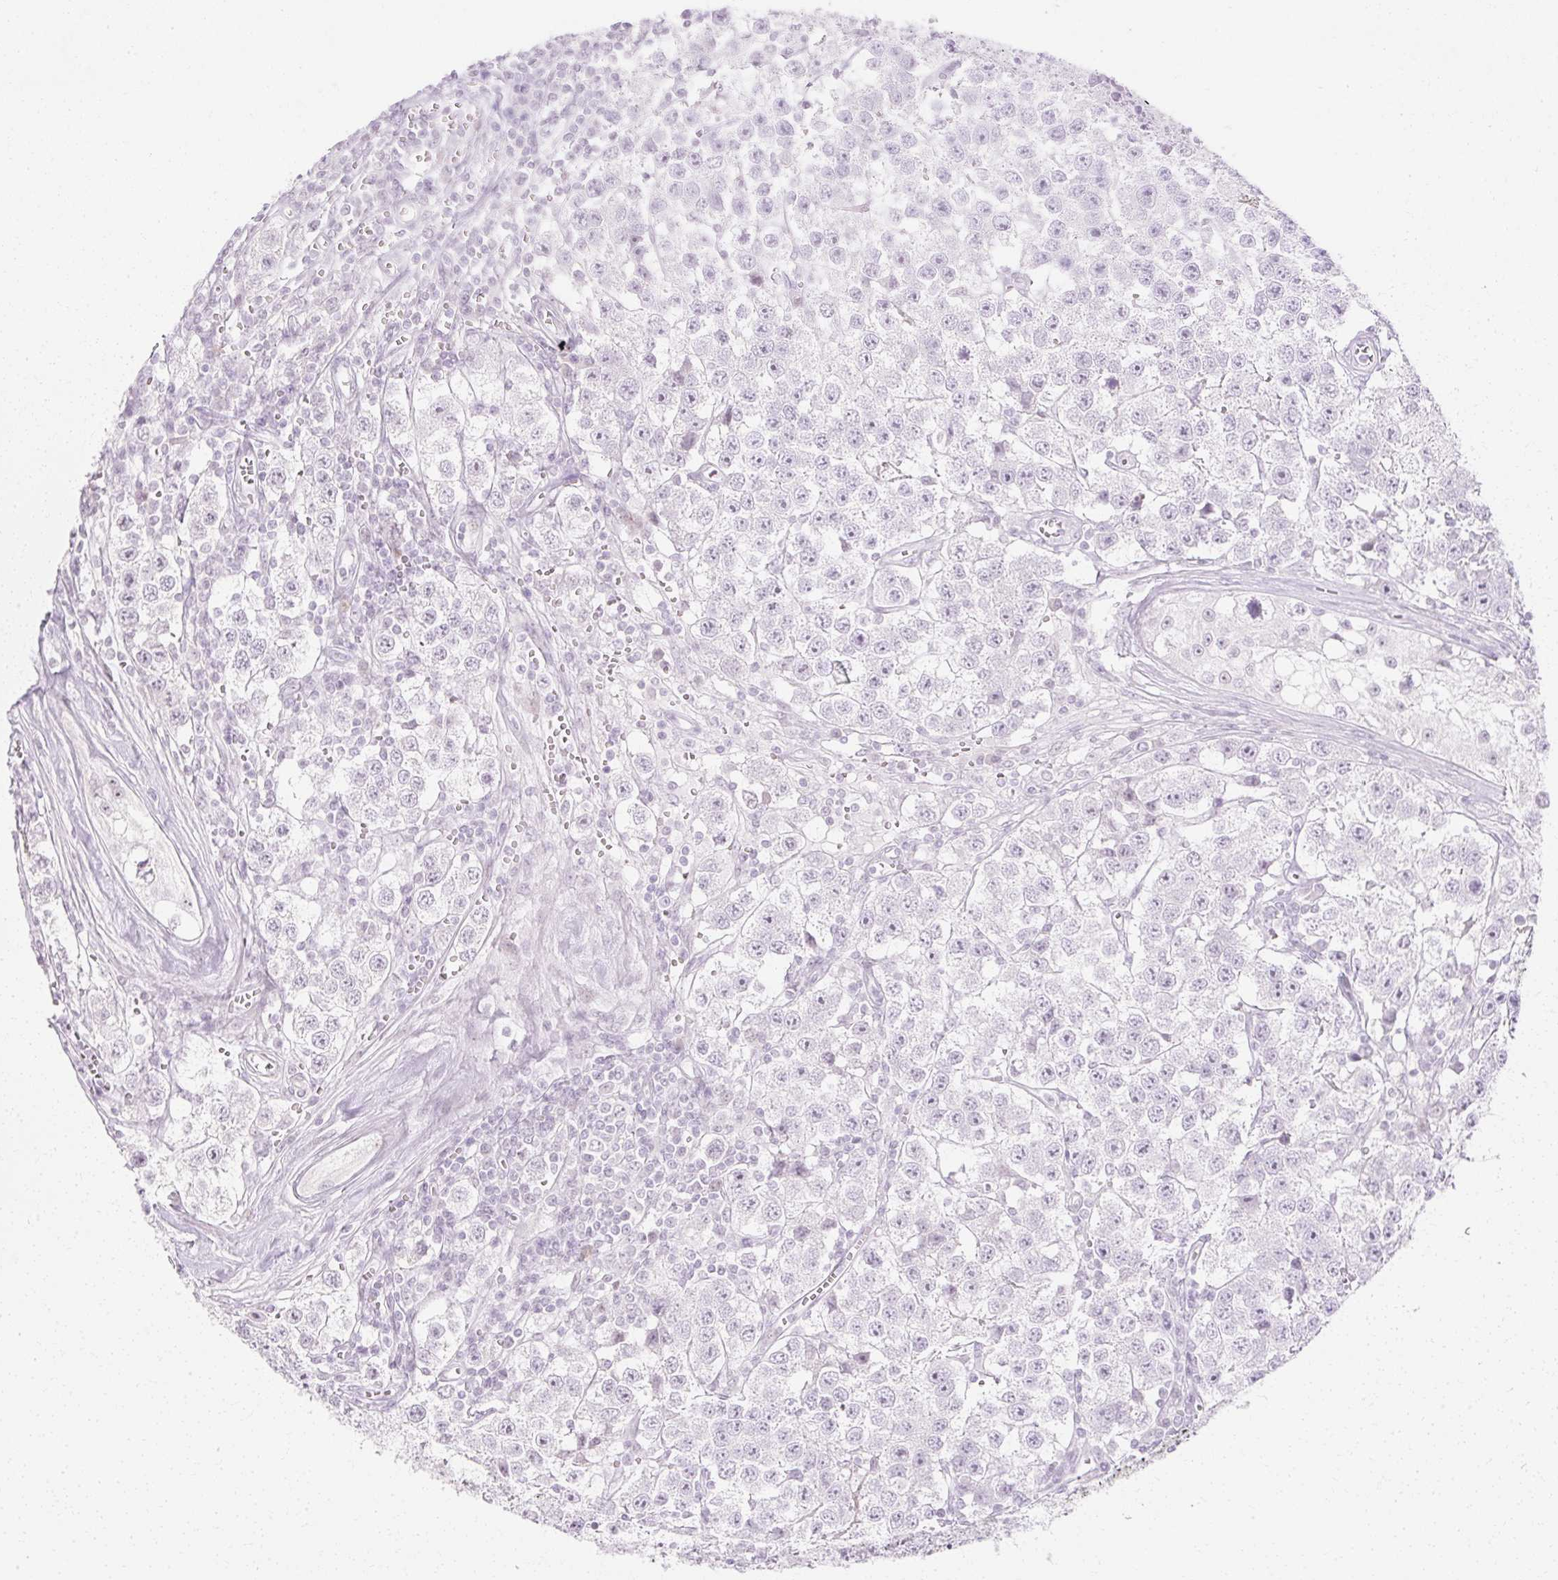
{"staining": {"intensity": "negative", "quantity": "none", "location": "none"}, "tissue": "testis cancer", "cell_type": "Tumor cells", "image_type": "cancer", "snomed": [{"axis": "morphology", "description": "Seminoma, NOS"}, {"axis": "topography", "description": "Testis"}], "caption": "Immunohistochemical staining of human testis cancer exhibits no significant positivity in tumor cells. Brightfield microscopy of immunohistochemistry stained with DAB (3,3'-diaminobenzidine) (brown) and hematoxylin (blue), captured at high magnification.", "gene": "C3orf49", "patient": {"sex": "male", "age": 34}}